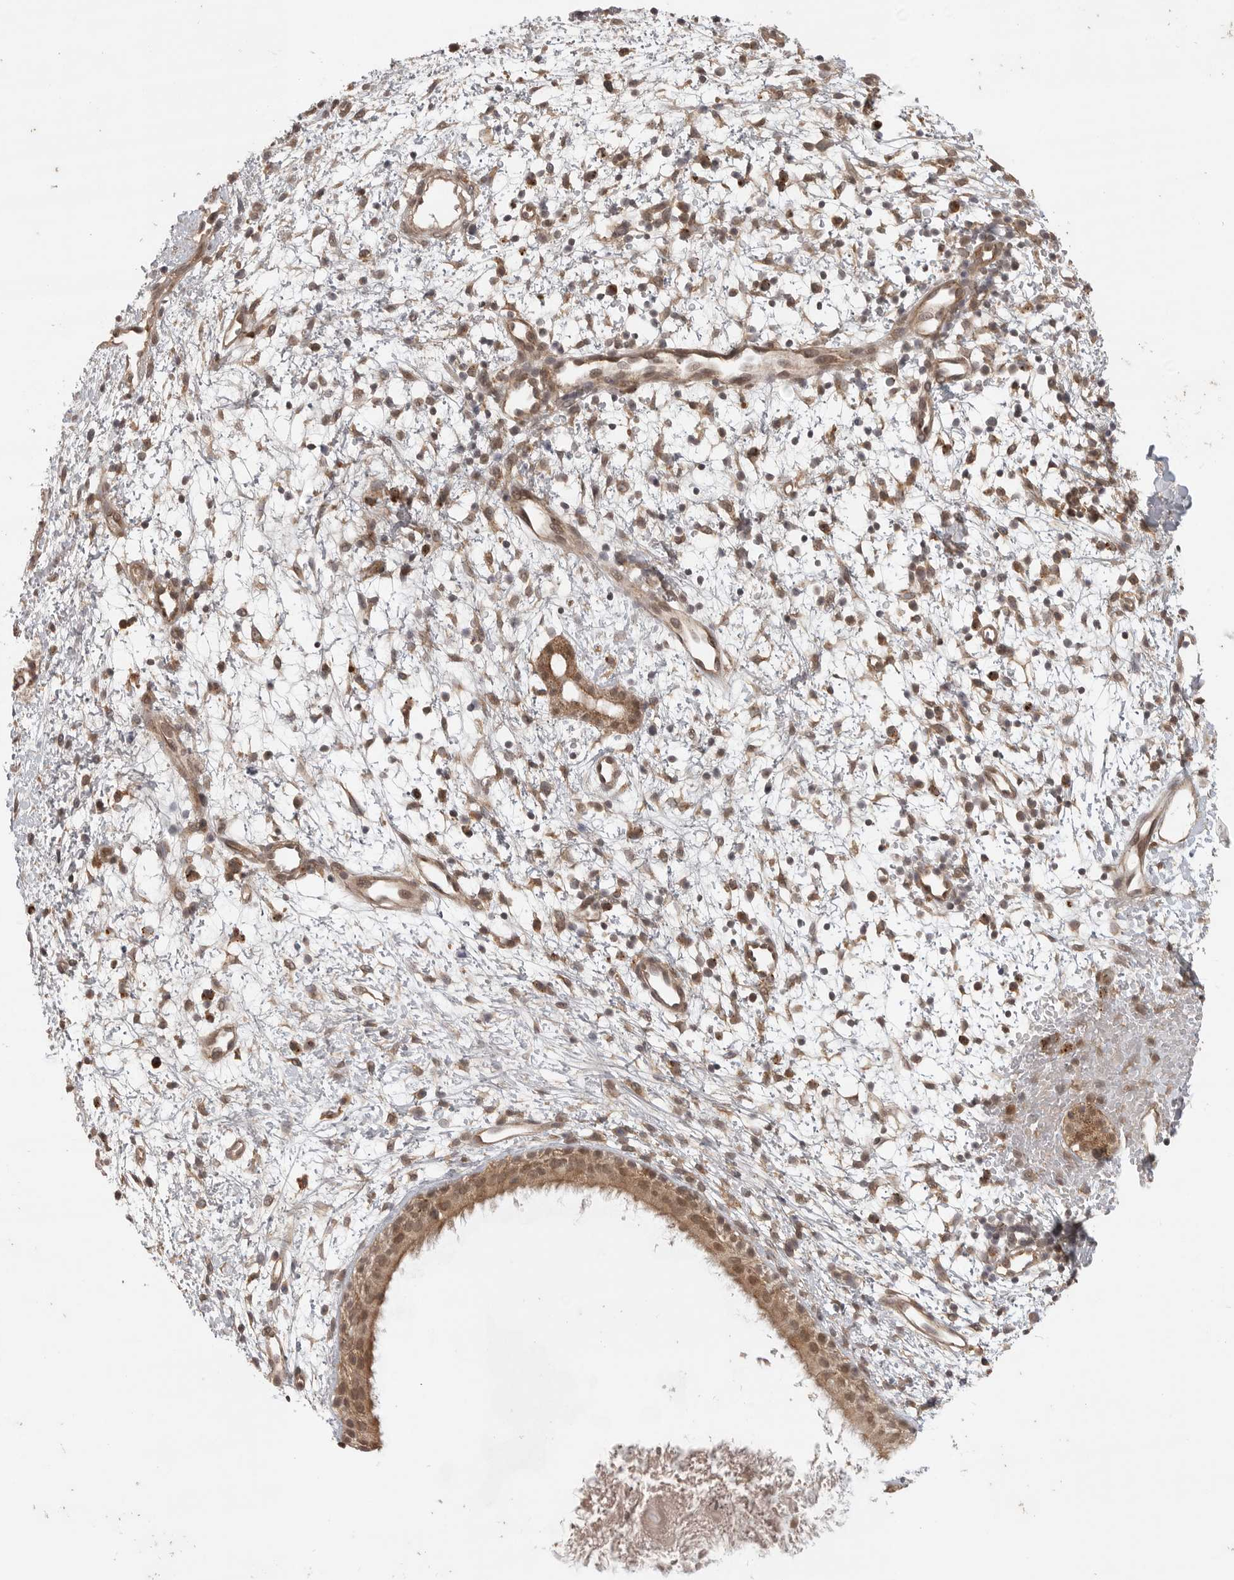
{"staining": {"intensity": "moderate", "quantity": ">75%", "location": "cytoplasmic/membranous,nuclear"}, "tissue": "nasopharynx", "cell_type": "Respiratory epithelial cells", "image_type": "normal", "snomed": [{"axis": "morphology", "description": "Normal tissue, NOS"}, {"axis": "topography", "description": "Nasopharynx"}], "caption": "Immunohistochemistry image of unremarkable nasopharynx: human nasopharynx stained using IHC demonstrates medium levels of moderate protein expression localized specifically in the cytoplasmic/membranous,nuclear of respiratory epithelial cells, appearing as a cytoplasmic/membranous,nuclear brown color.", "gene": "ZNF232", "patient": {"sex": "male", "age": 22}}